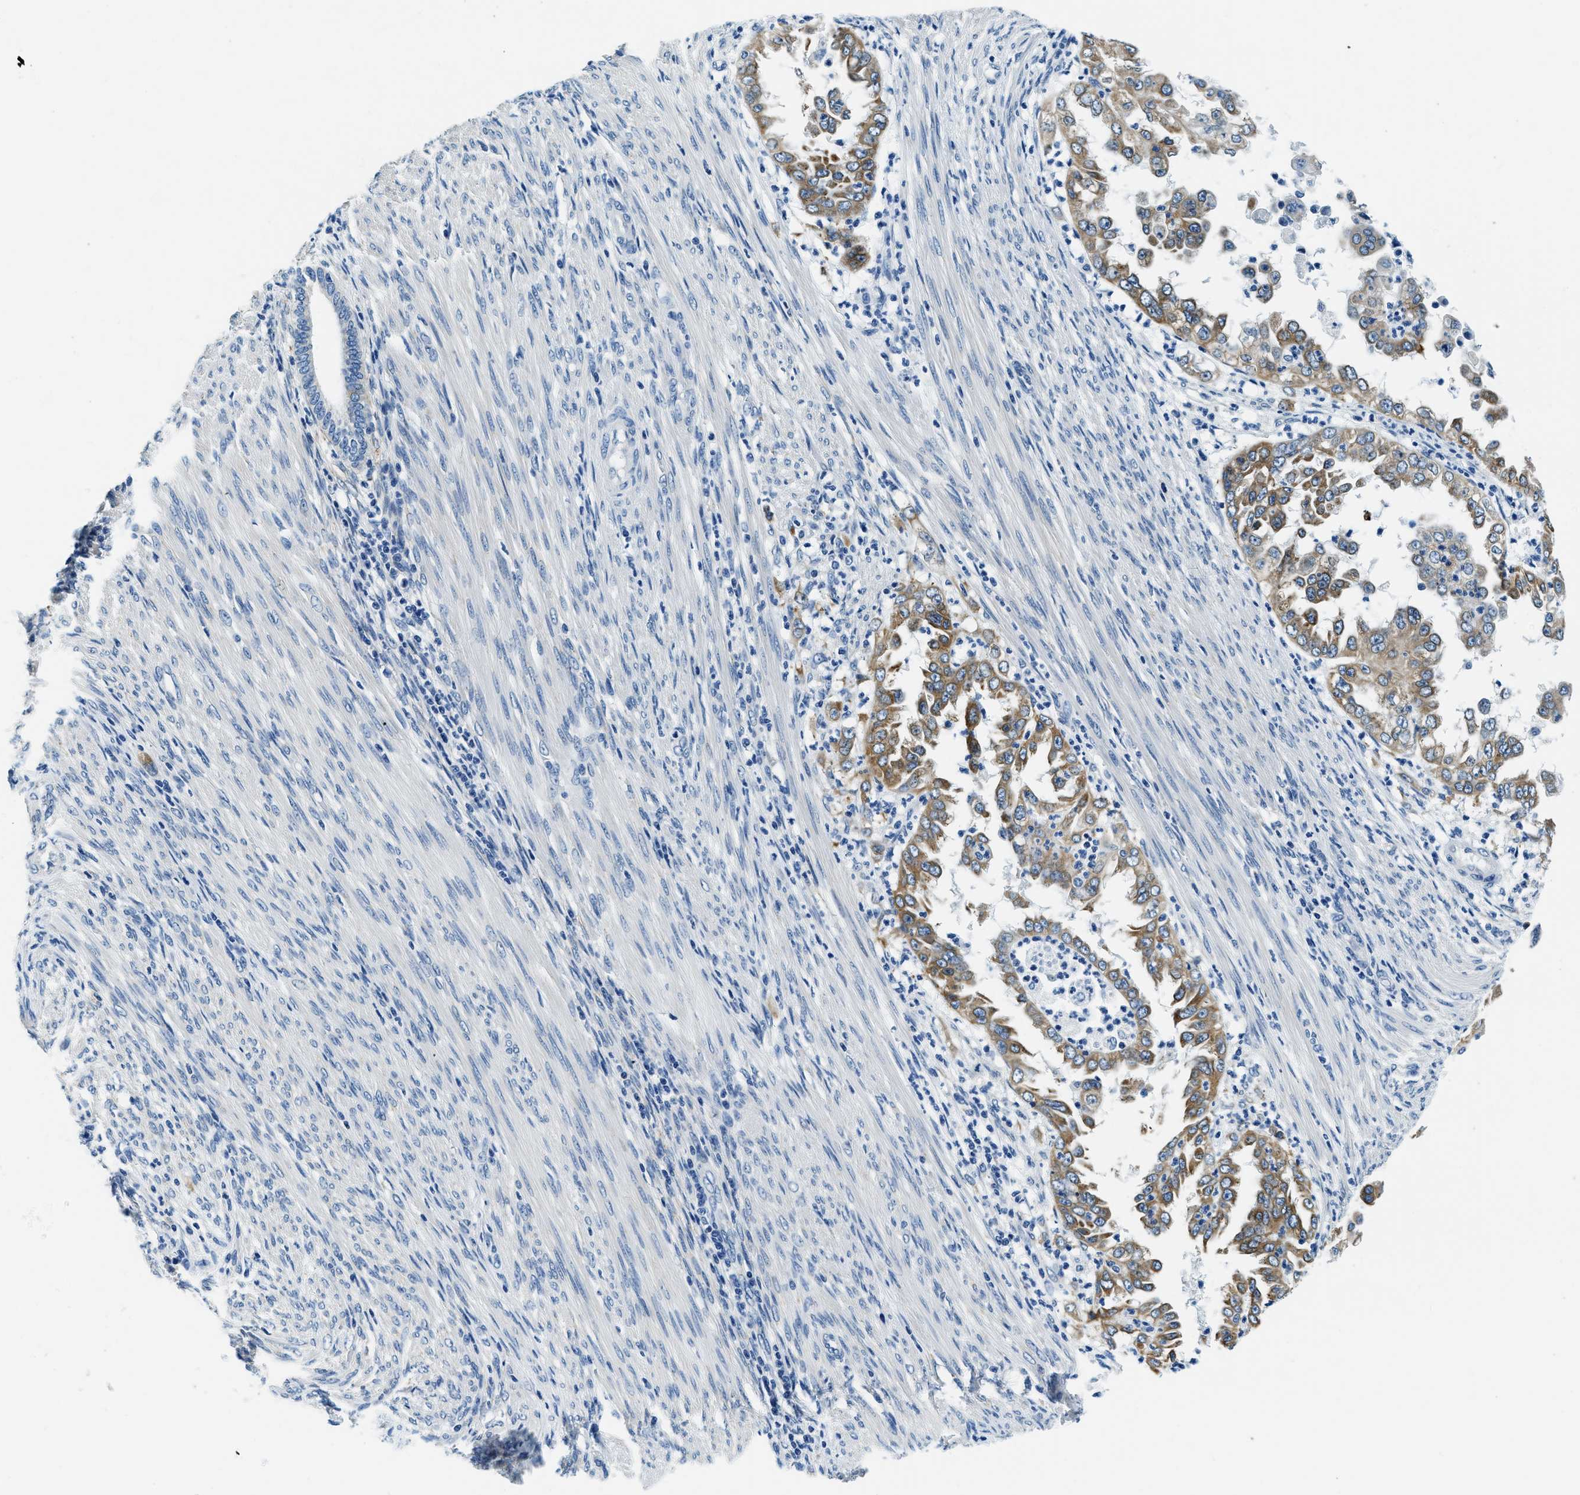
{"staining": {"intensity": "moderate", "quantity": ">75%", "location": "cytoplasmic/membranous"}, "tissue": "endometrial cancer", "cell_type": "Tumor cells", "image_type": "cancer", "snomed": [{"axis": "morphology", "description": "Adenocarcinoma, NOS"}, {"axis": "topography", "description": "Endometrium"}], "caption": "Immunohistochemistry (IHC) of human endometrial cancer (adenocarcinoma) demonstrates medium levels of moderate cytoplasmic/membranous positivity in about >75% of tumor cells.", "gene": "UBAC2", "patient": {"sex": "female", "age": 85}}